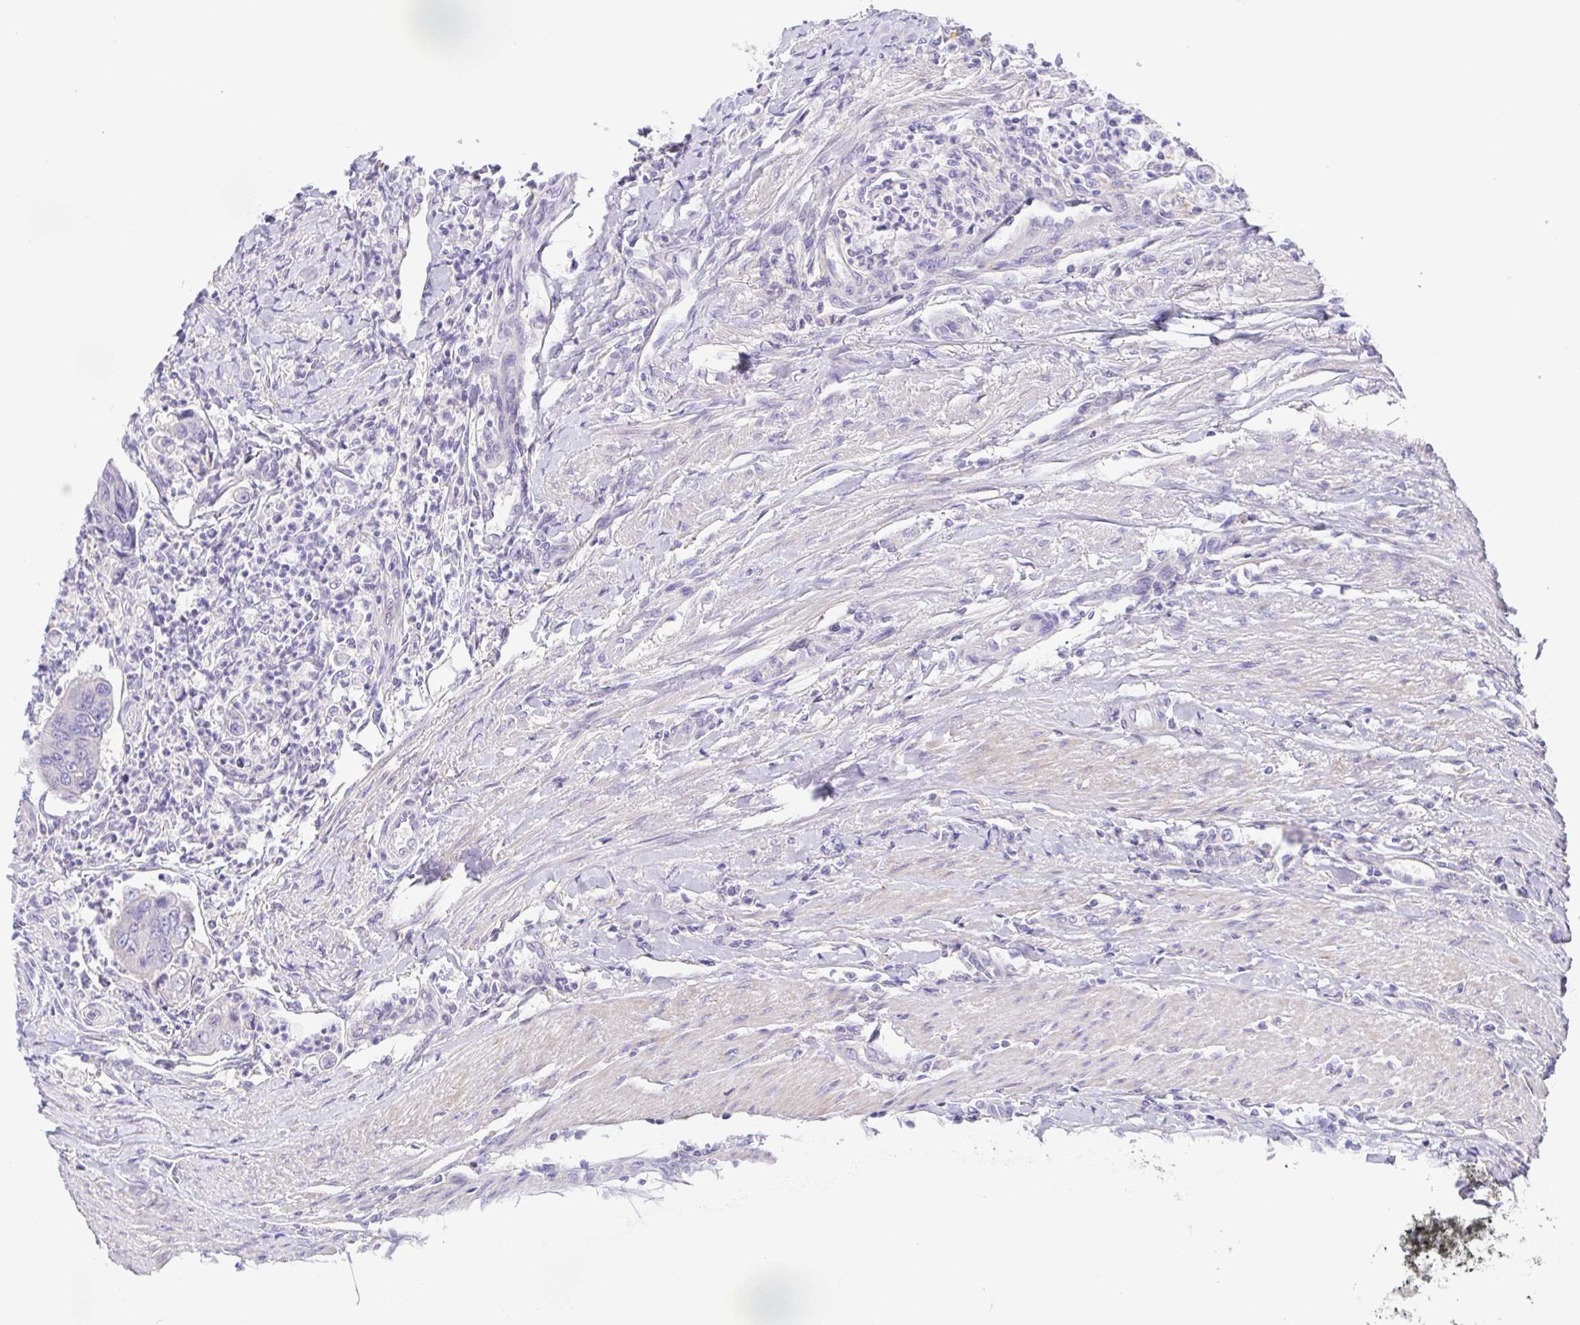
{"staining": {"intensity": "negative", "quantity": "none", "location": "none"}, "tissue": "colorectal cancer", "cell_type": "Tumor cells", "image_type": "cancer", "snomed": [{"axis": "morphology", "description": "Adenocarcinoma, NOS"}, {"axis": "topography", "description": "Colon"}], "caption": "Immunohistochemistry micrograph of neoplastic tissue: colorectal adenocarcinoma stained with DAB (3,3'-diaminobenzidine) exhibits no significant protein expression in tumor cells. (DAB immunohistochemistry, high magnification).", "gene": "PKDREJ", "patient": {"sex": "female", "age": 67}}